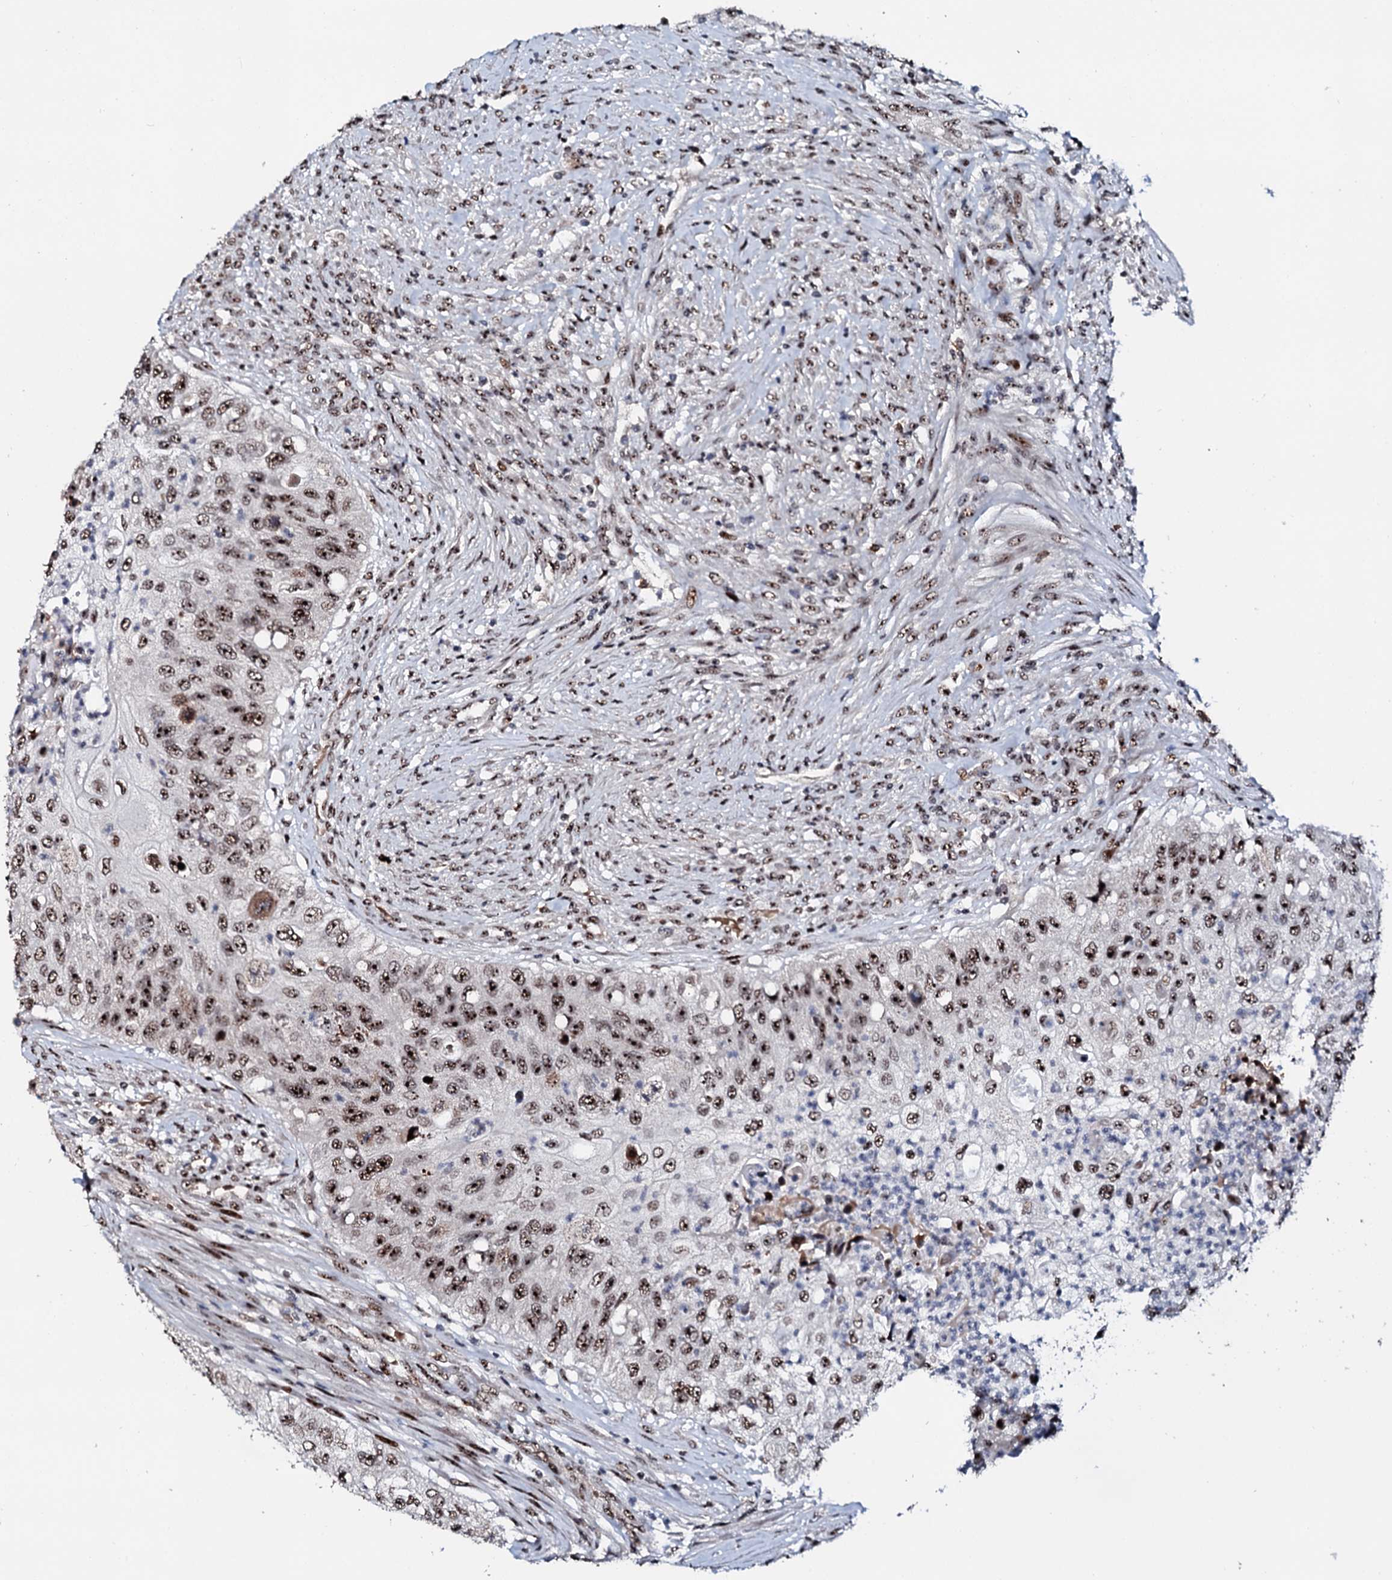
{"staining": {"intensity": "moderate", "quantity": ">75%", "location": "nuclear"}, "tissue": "urothelial cancer", "cell_type": "Tumor cells", "image_type": "cancer", "snomed": [{"axis": "morphology", "description": "Urothelial carcinoma, High grade"}, {"axis": "topography", "description": "Urinary bladder"}], "caption": "Tumor cells demonstrate medium levels of moderate nuclear staining in approximately >75% of cells in human urothelial cancer.", "gene": "NEUROG3", "patient": {"sex": "female", "age": 60}}